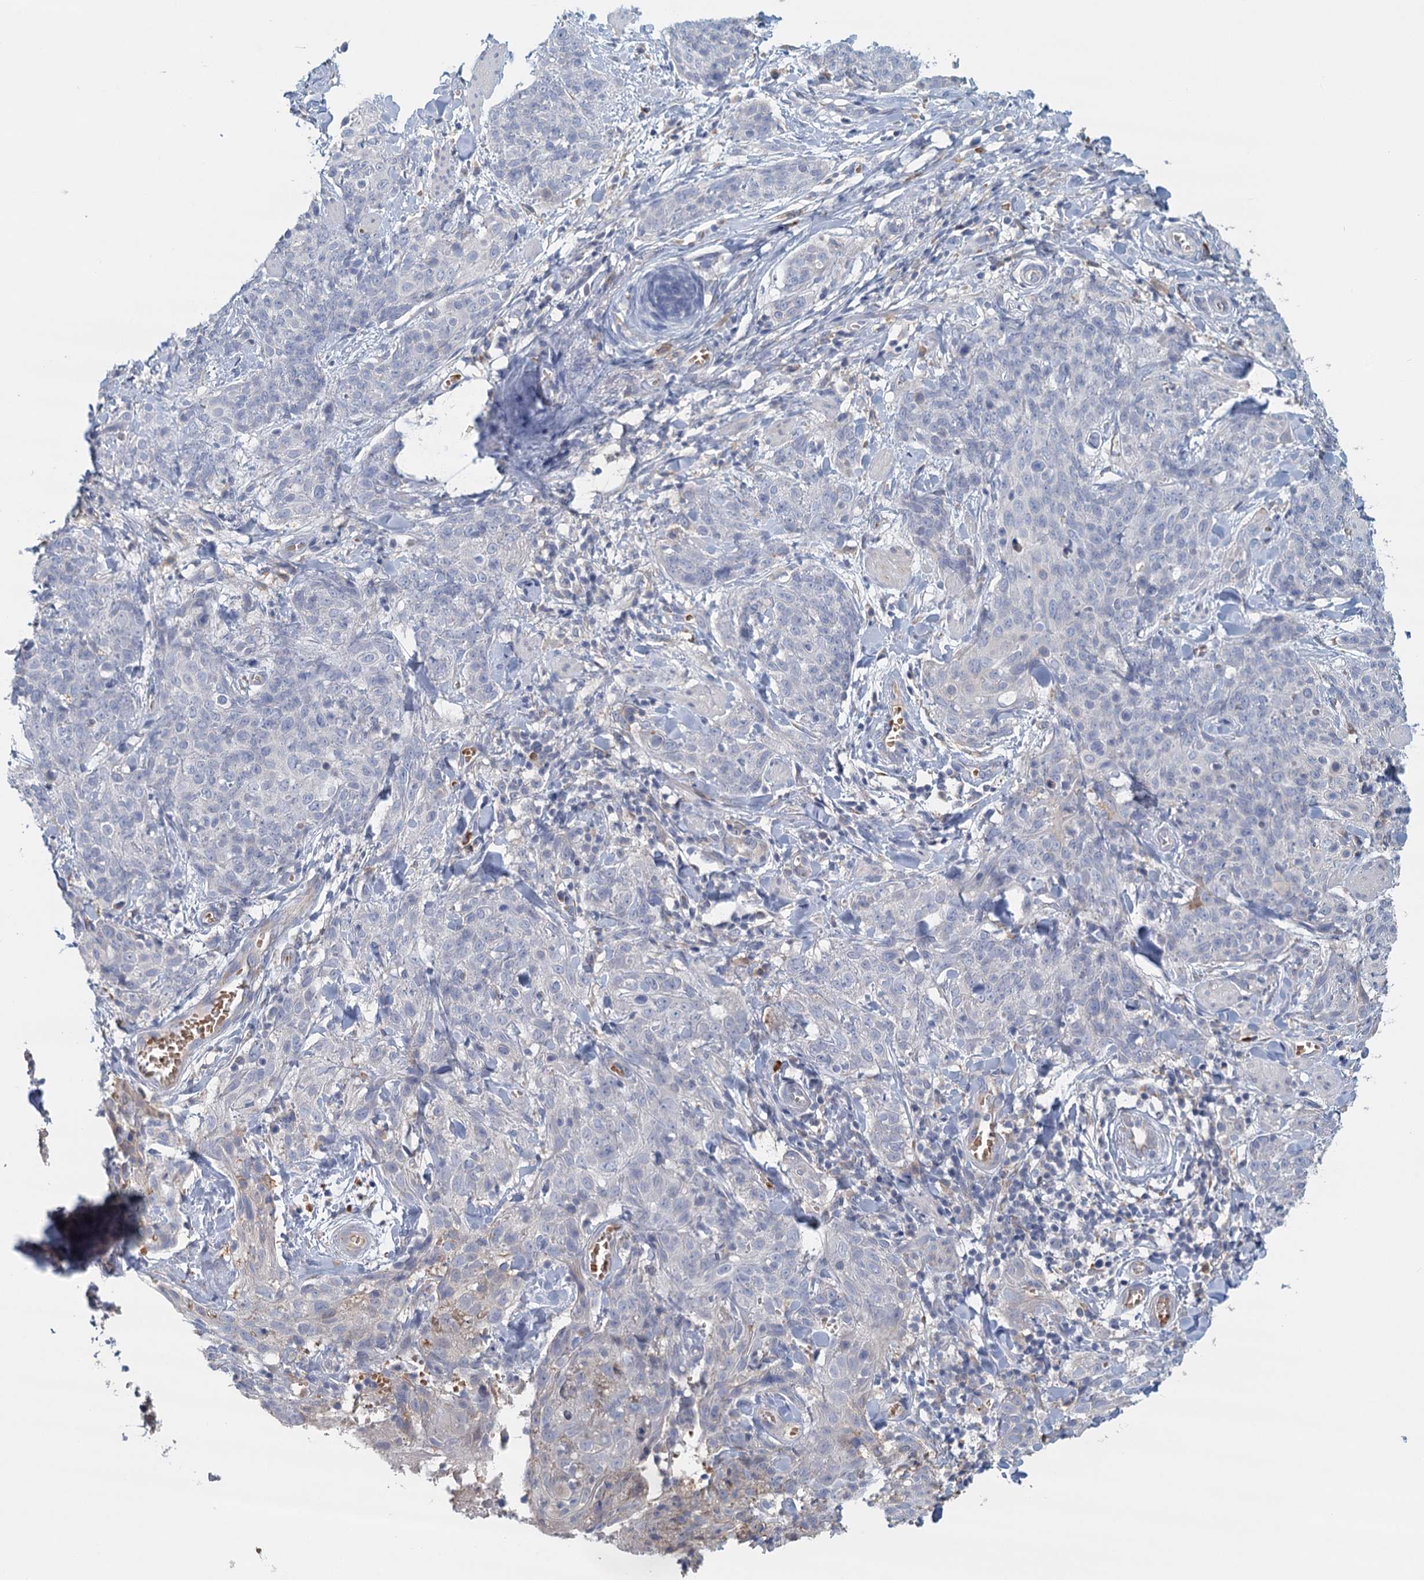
{"staining": {"intensity": "negative", "quantity": "none", "location": "none"}, "tissue": "skin cancer", "cell_type": "Tumor cells", "image_type": "cancer", "snomed": [{"axis": "morphology", "description": "Squamous cell carcinoma, NOS"}, {"axis": "topography", "description": "Skin"}, {"axis": "topography", "description": "Vulva"}], "caption": "IHC micrograph of neoplastic tissue: human skin squamous cell carcinoma stained with DAB (3,3'-diaminobenzidine) reveals no significant protein staining in tumor cells.", "gene": "ANKRD16", "patient": {"sex": "female", "age": 85}}